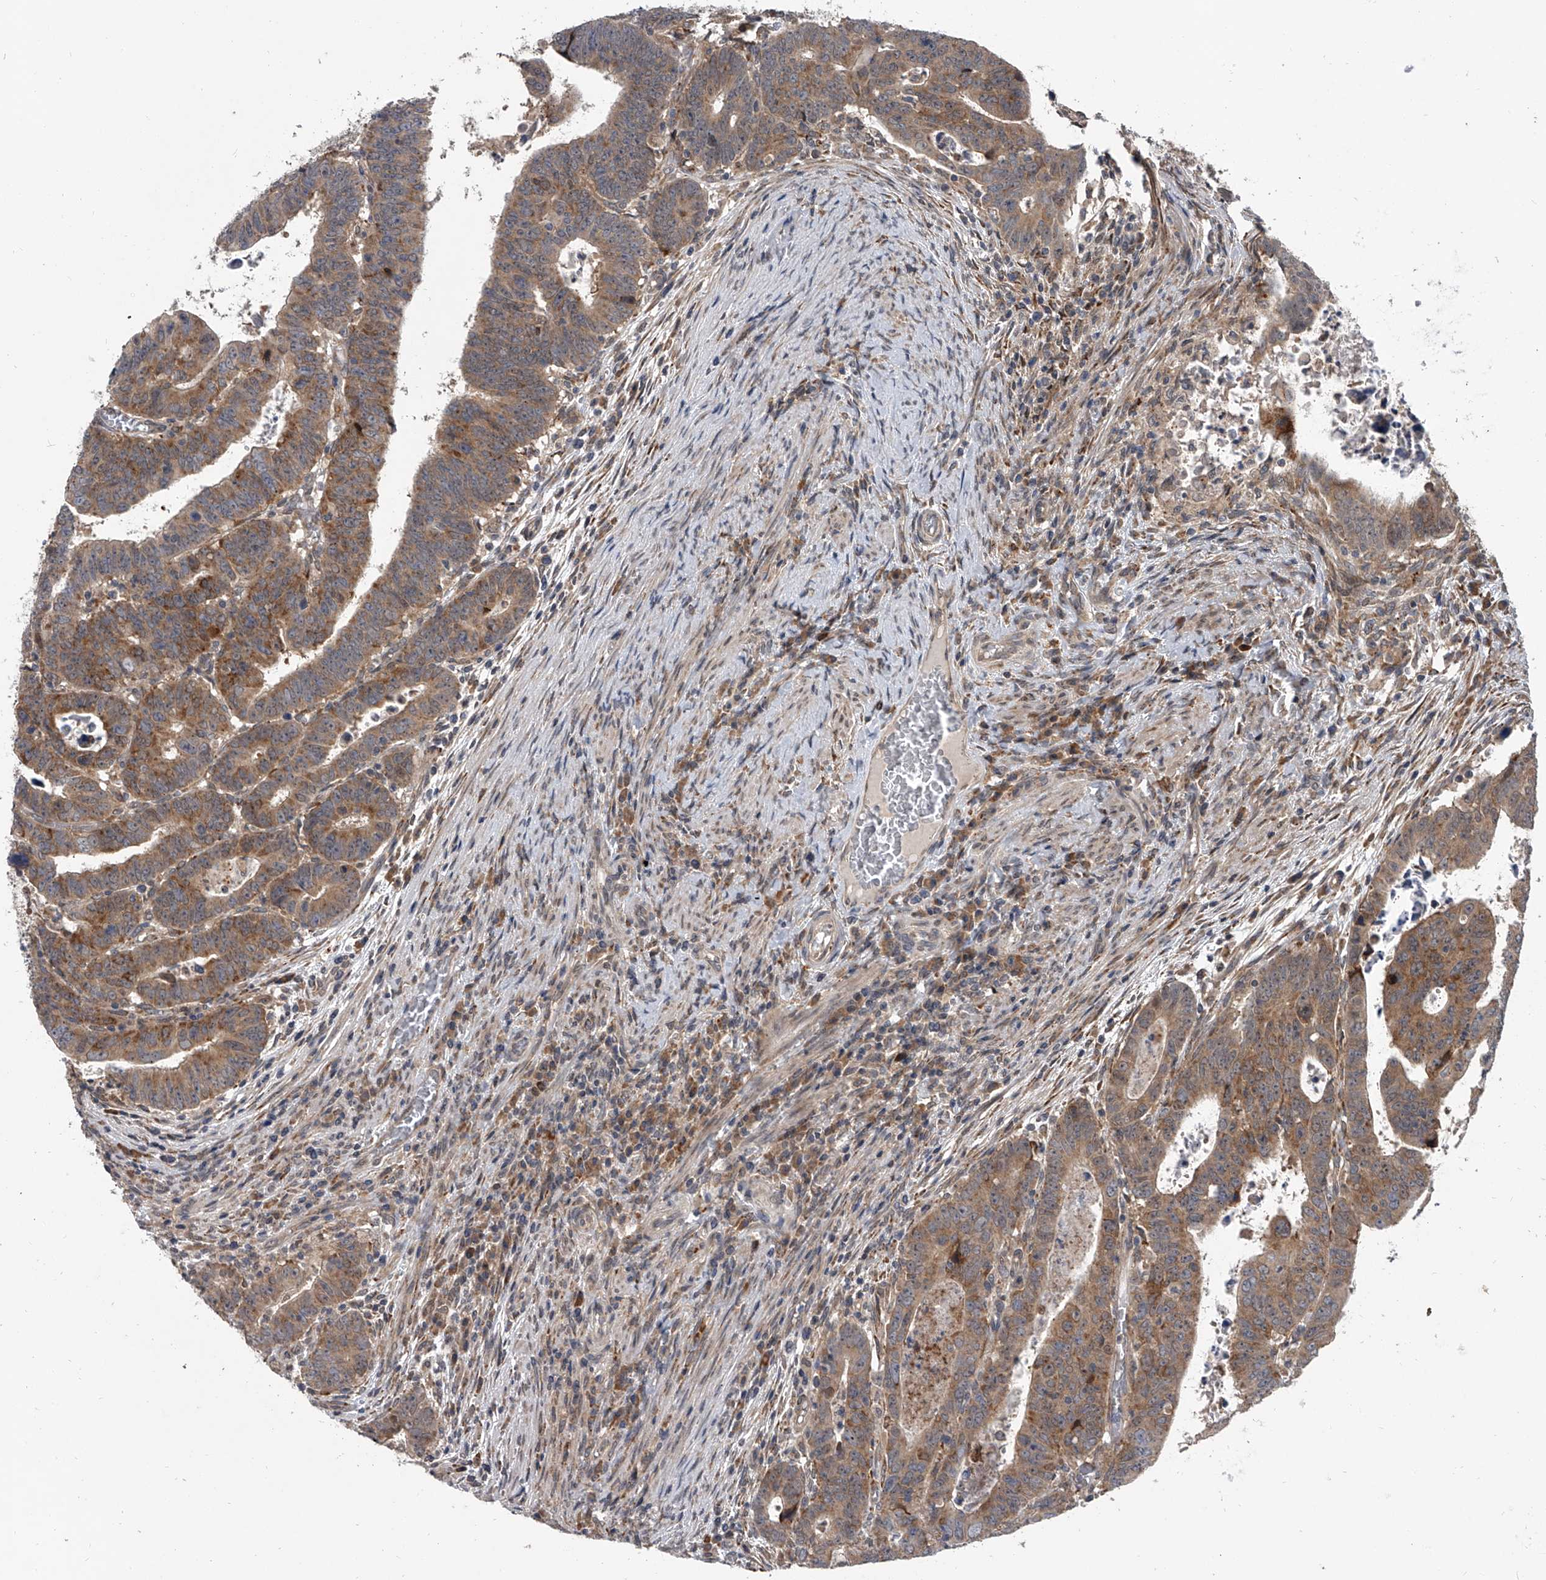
{"staining": {"intensity": "moderate", "quantity": ">75%", "location": "cytoplasmic/membranous"}, "tissue": "colorectal cancer", "cell_type": "Tumor cells", "image_type": "cancer", "snomed": [{"axis": "morphology", "description": "Normal tissue, NOS"}, {"axis": "morphology", "description": "Adenocarcinoma, NOS"}, {"axis": "topography", "description": "Rectum"}], "caption": "Tumor cells display medium levels of moderate cytoplasmic/membranous positivity in approximately >75% of cells in colorectal cancer (adenocarcinoma).", "gene": "GEMIN8", "patient": {"sex": "female", "age": 65}}